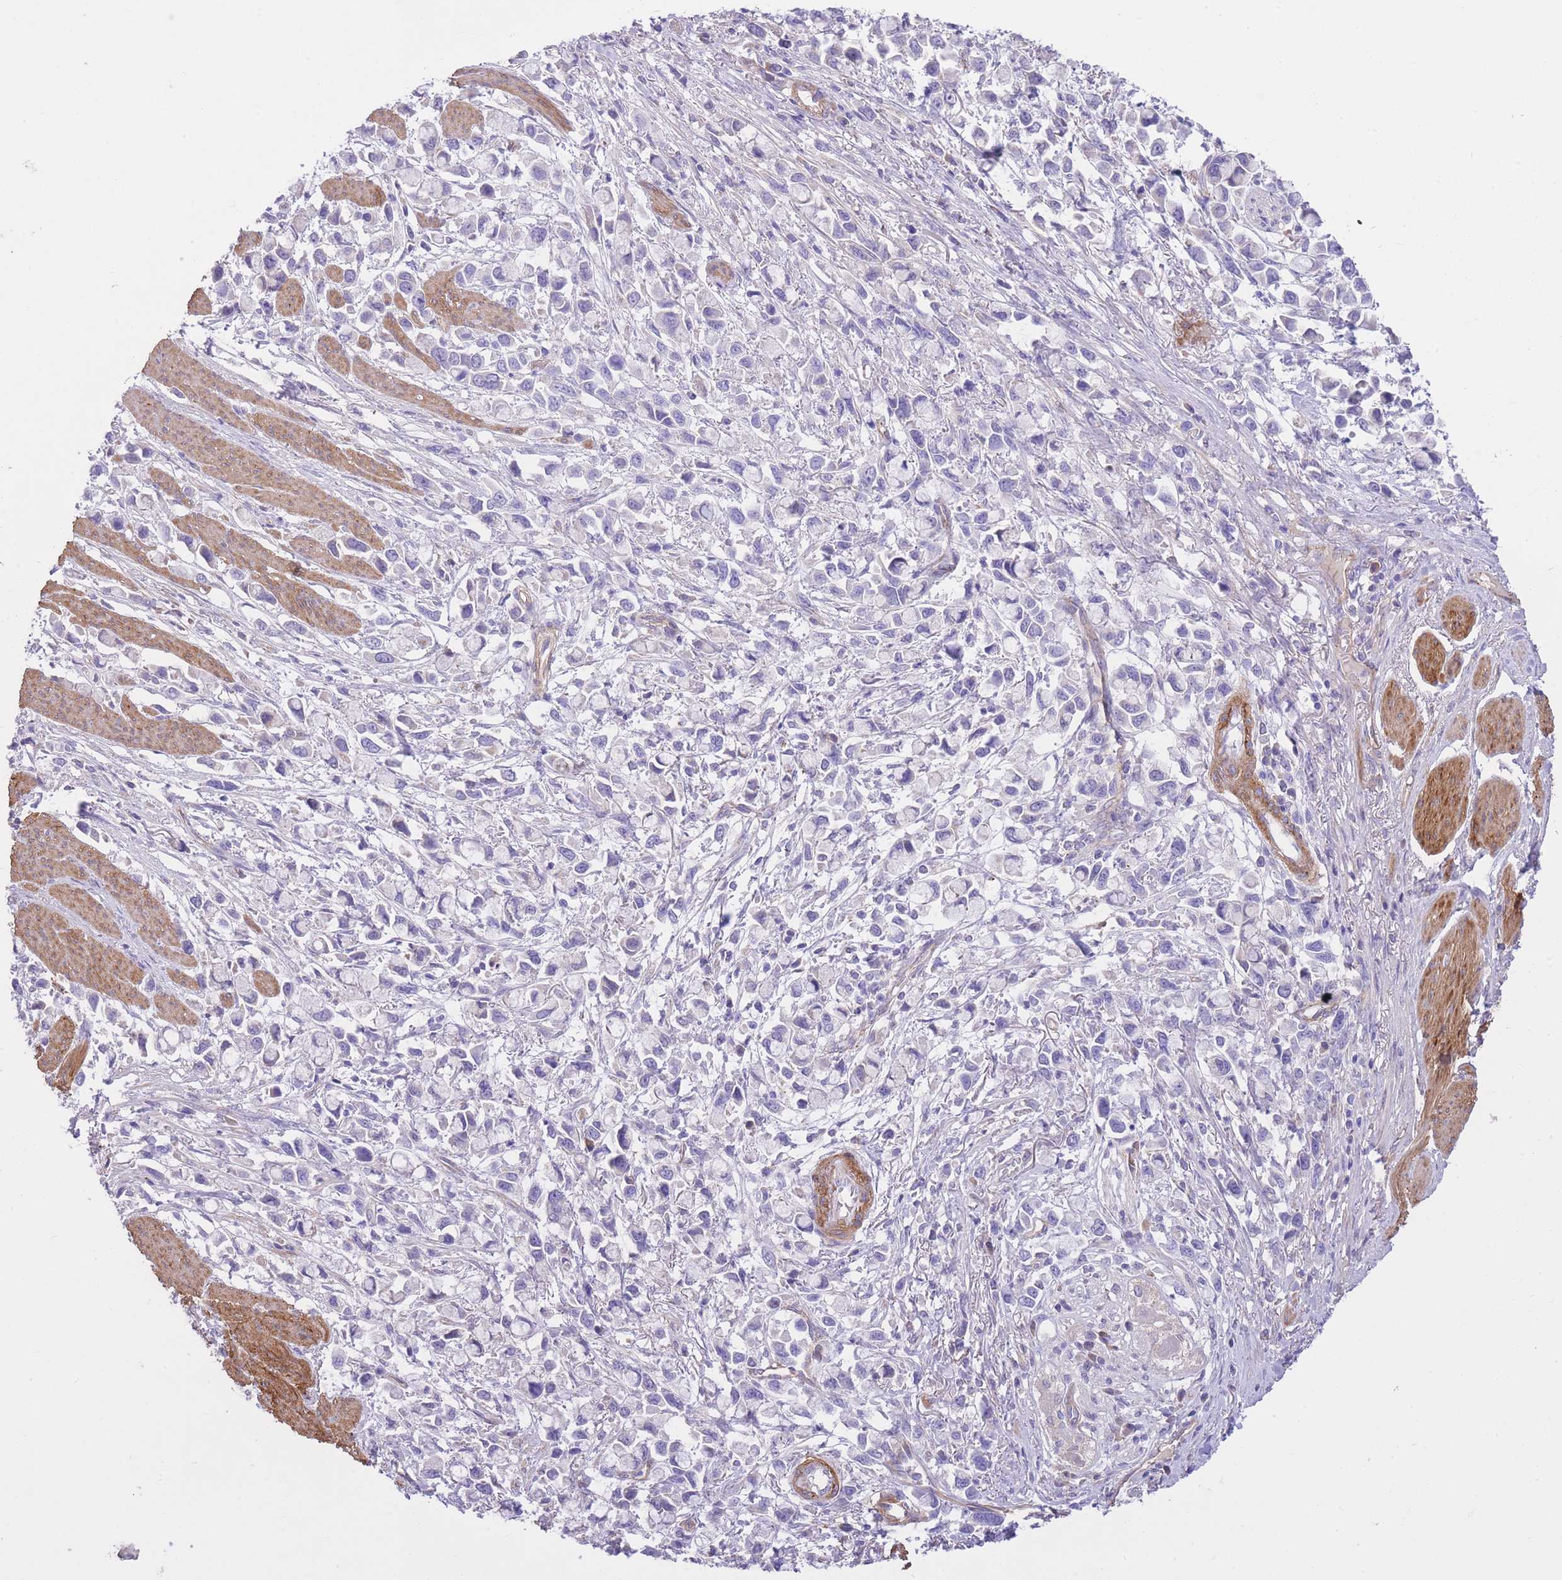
{"staining": {"intensity": "negative", "quantity": "none", "location": "none"}, "tissue": "stomach cancer", "cell_type": "Tumor cells", "image_type": "cancer", "snomed": [{"axis": "morphology", "description": "Adenocarcinoma, NOS"}, {"axis": "topography", "description": "Stomach"}], "caption": "A high-resolution micrograph shows immunohistochemistry (IHC) staining of adenocarcinoma (stomach), which displays no significant staining in tumor cells.", "gene": "PGM1", "patient": {"sex": "female", "age": 81}}